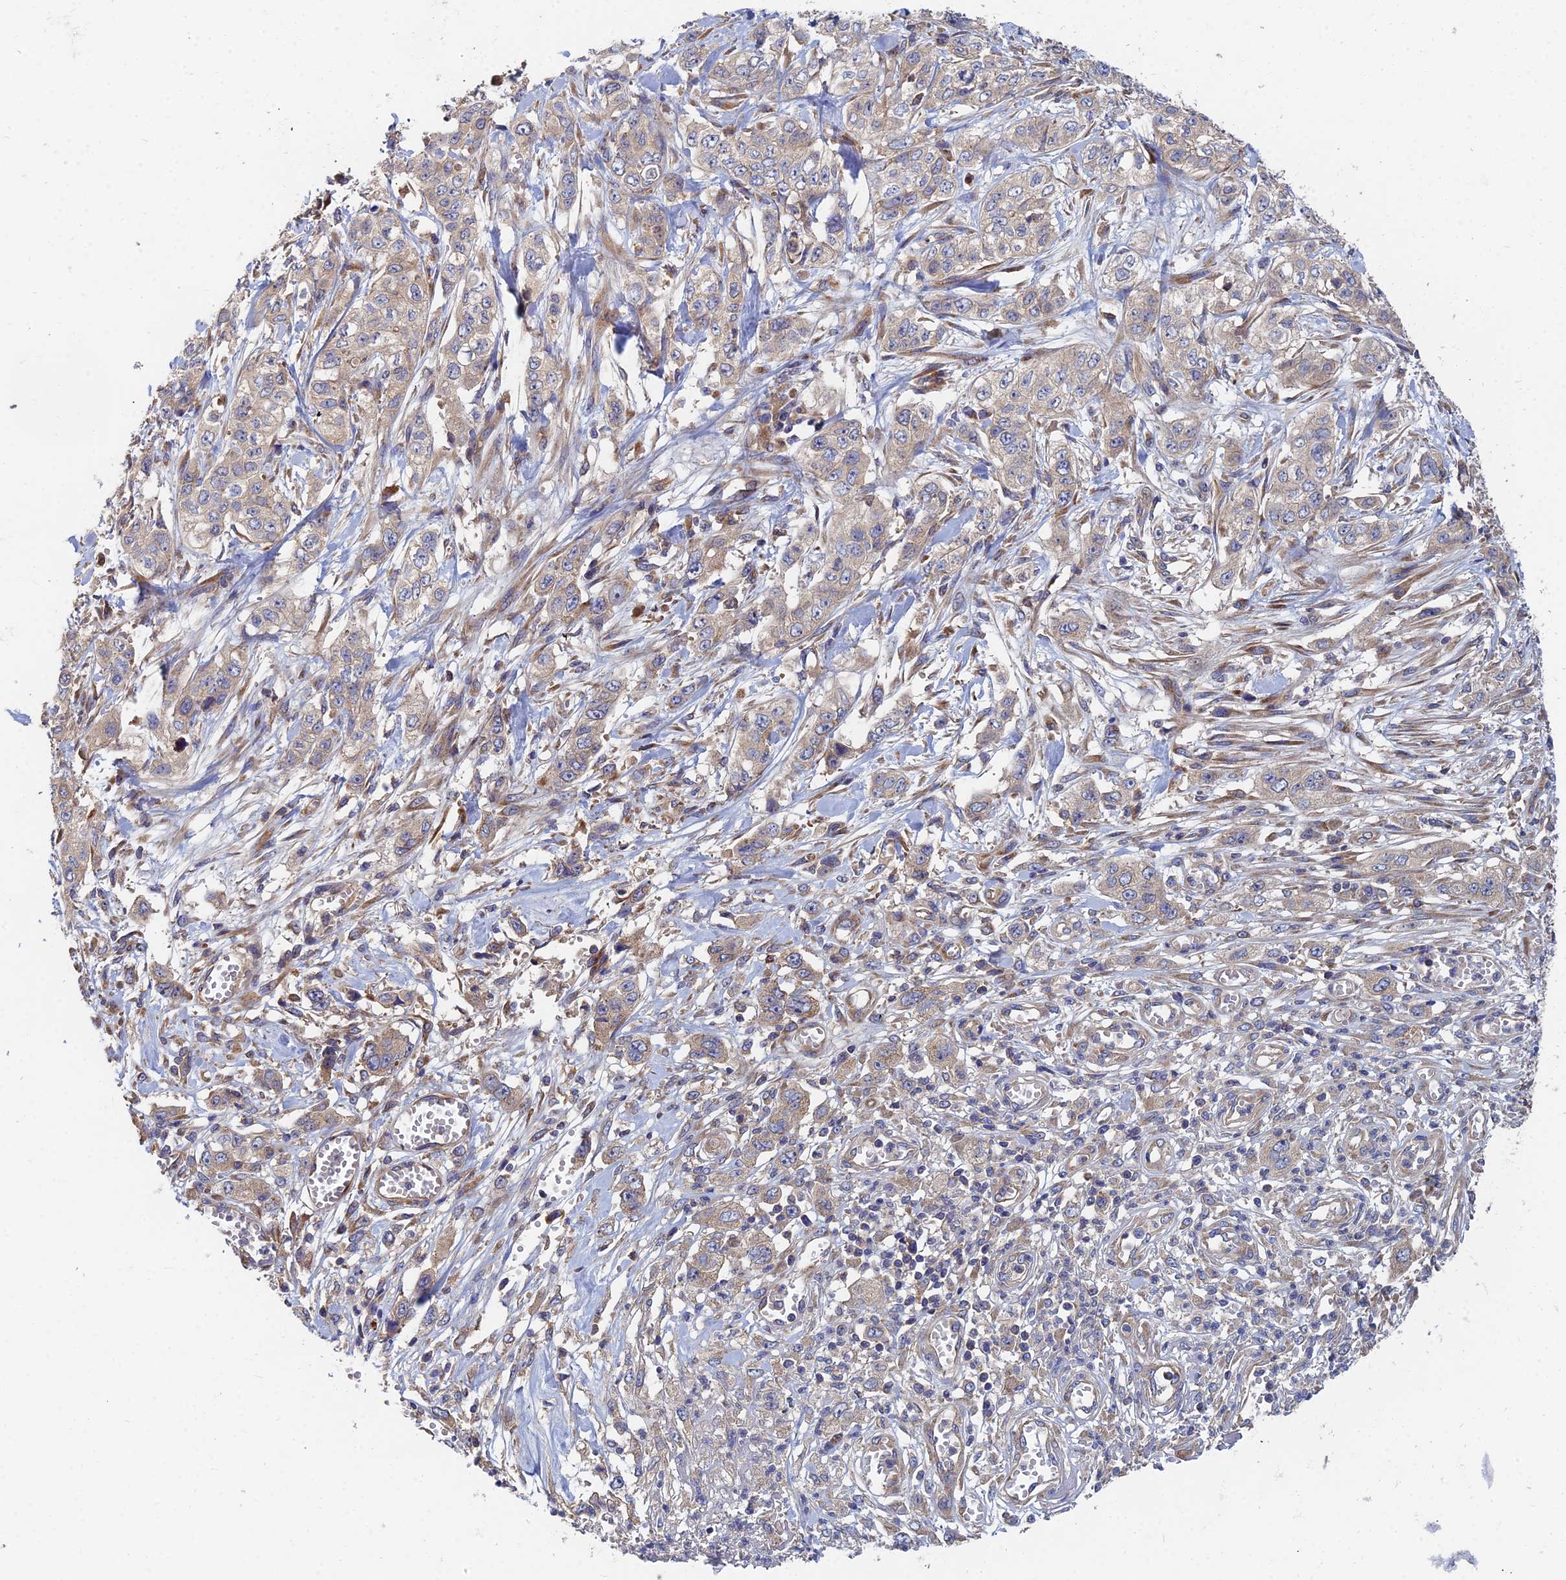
{"staining": {"intensity": "weak", "quantity": ">75%", "location": "cytoplasmic/membranous"}, "tissue": "stomach cancer", "cell_type": "Tumor cells", "image_type": "cancer", "snomed": [{"axis": "morphology", "description": "Adenocarcinoma, NOS"}, {"axis": "topography", "description": "Stomach, upper"}], "caption": "Immunohistochemical staining of adenocarcinoma (stomach) shows low levels of weak cytoplasmic/membranous staining in approximately >75% of tumor cells.", "gene": "CCZ1", "patient": {"sex": "male", "age": 62}}